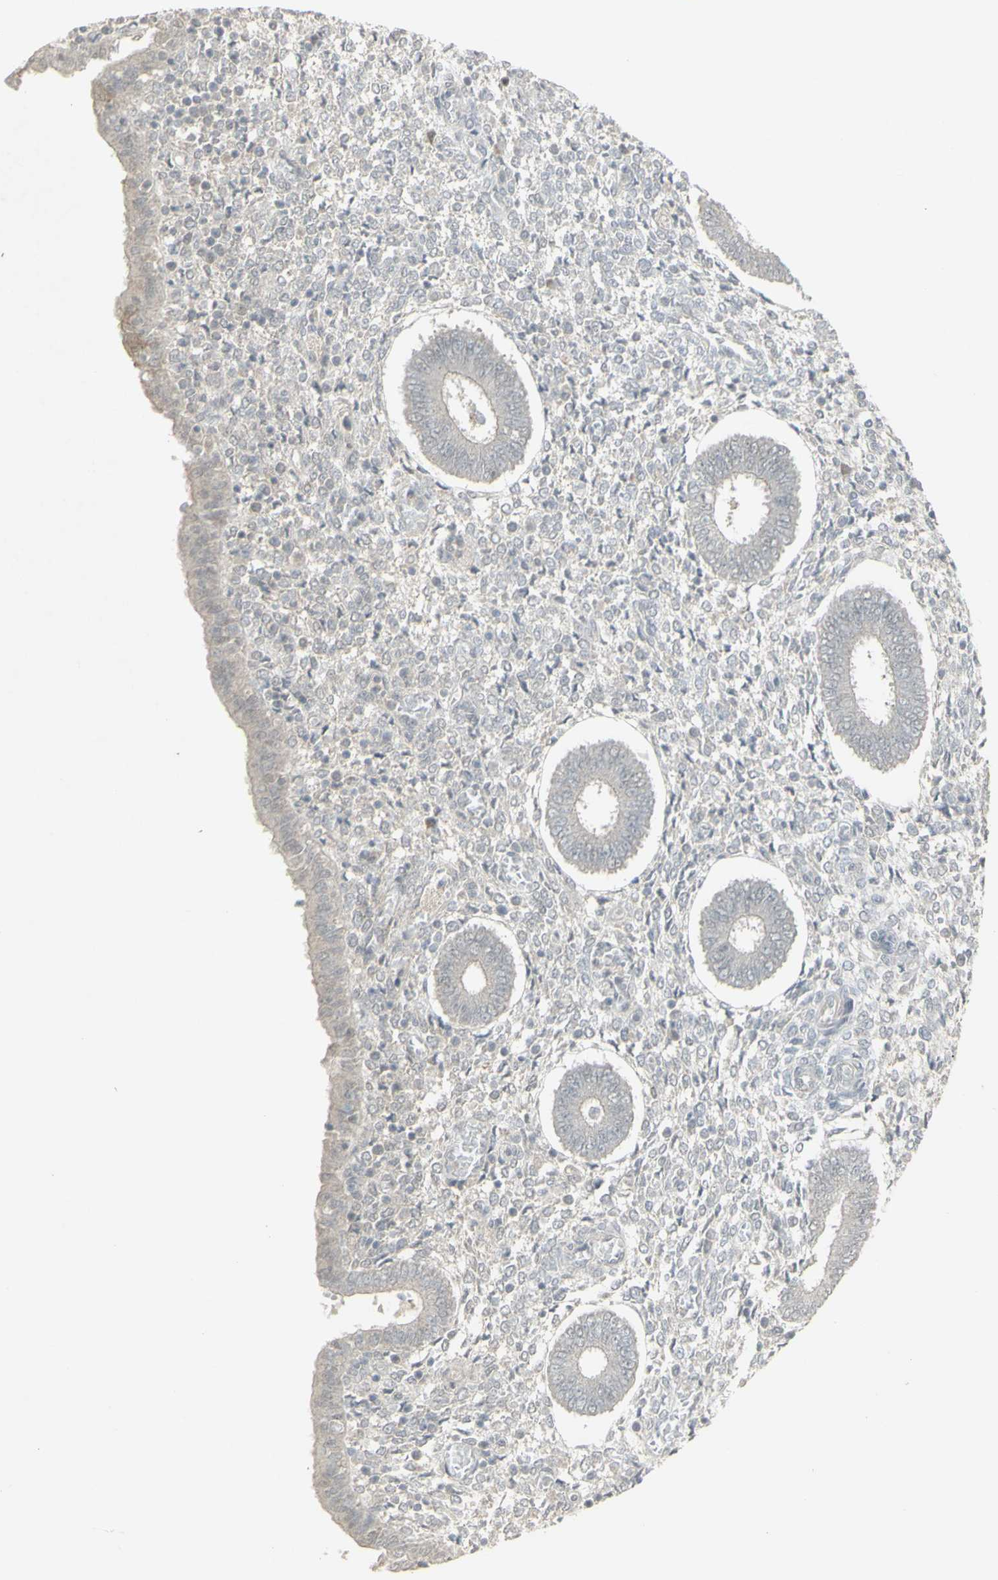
{"staining": {"intensity": "negative", "quantity": "none", "location": "none"}, "tissue": "endometrium", "cell_type": "Cells in endometrial stroma", "image_type": "normal", "snomed": [{"axis": "morphology", "description": "Normal tissue, NOS"}, {"axis": "topography", "description": "Endometrium"}], "caption": "This is a photomicrograph of immunohistochemistry staining of benign endometrium, which shows no expression in cells in endometrial stroma. (Stains: DAB IHC with hematoxylin counter stain, Microscopy: brightfield microscopy at high magnification).", "gene": "C1orf116", "patient": {"sex": "female", "age": 35}}